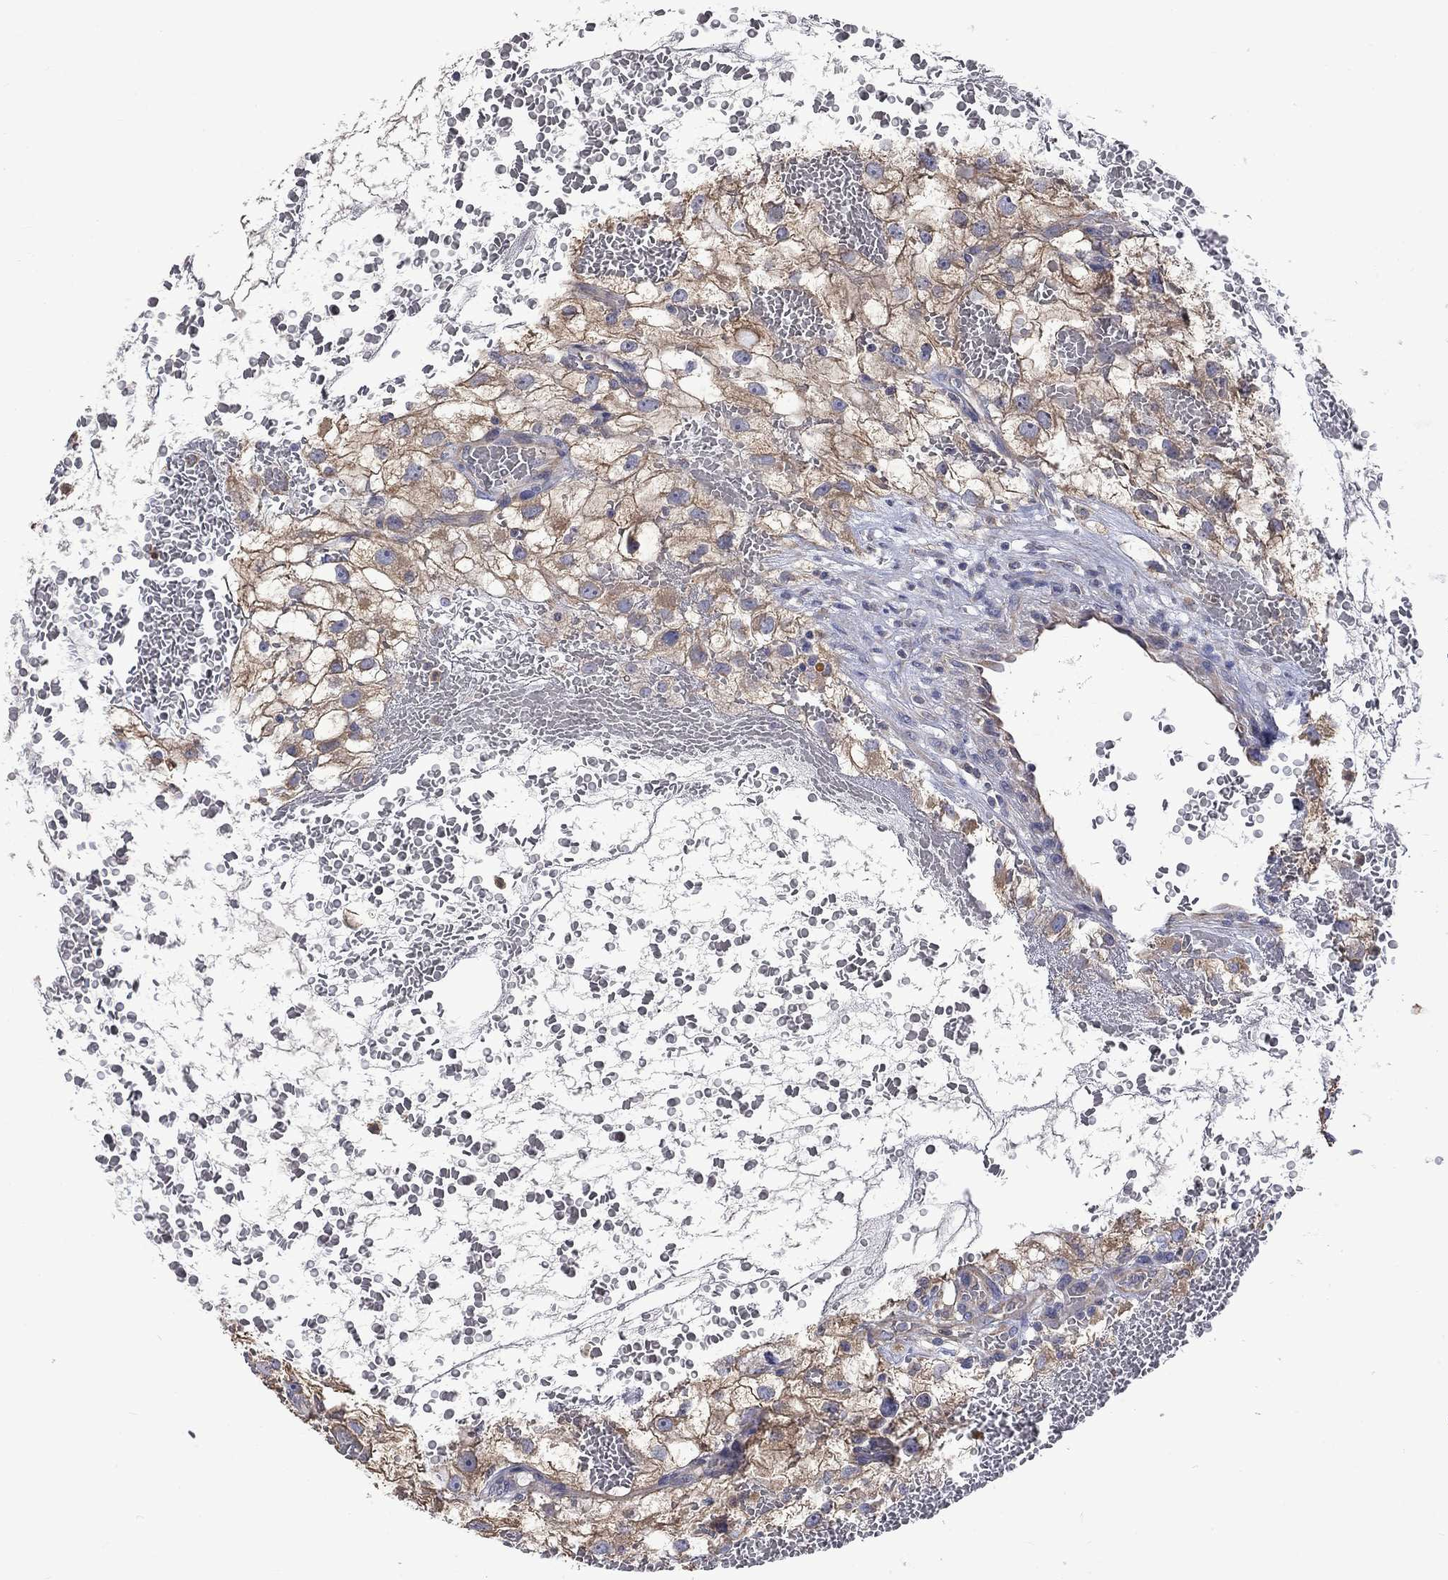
{"staining": {"intensity": "moderate", "quantity": "25%-75%", "location": "cytoplasmic/membranous"}, "tissue": "renal cancer", "cell_type": "Tumor cells", "image_type": "cancer", "snomed": [{"axis": "morphology", "description": "Adenocarcinoma, NOS"}, {"axis": "topography", "description": "Kidney"}], "caption": "A histopathology image of renal cancer stained for a protein demonstrates moderate cytoplasmic/membranous brown staining in tumor cells.", "gene": "CAMKK2", "patient": {"sex": "male", "age": 59}}